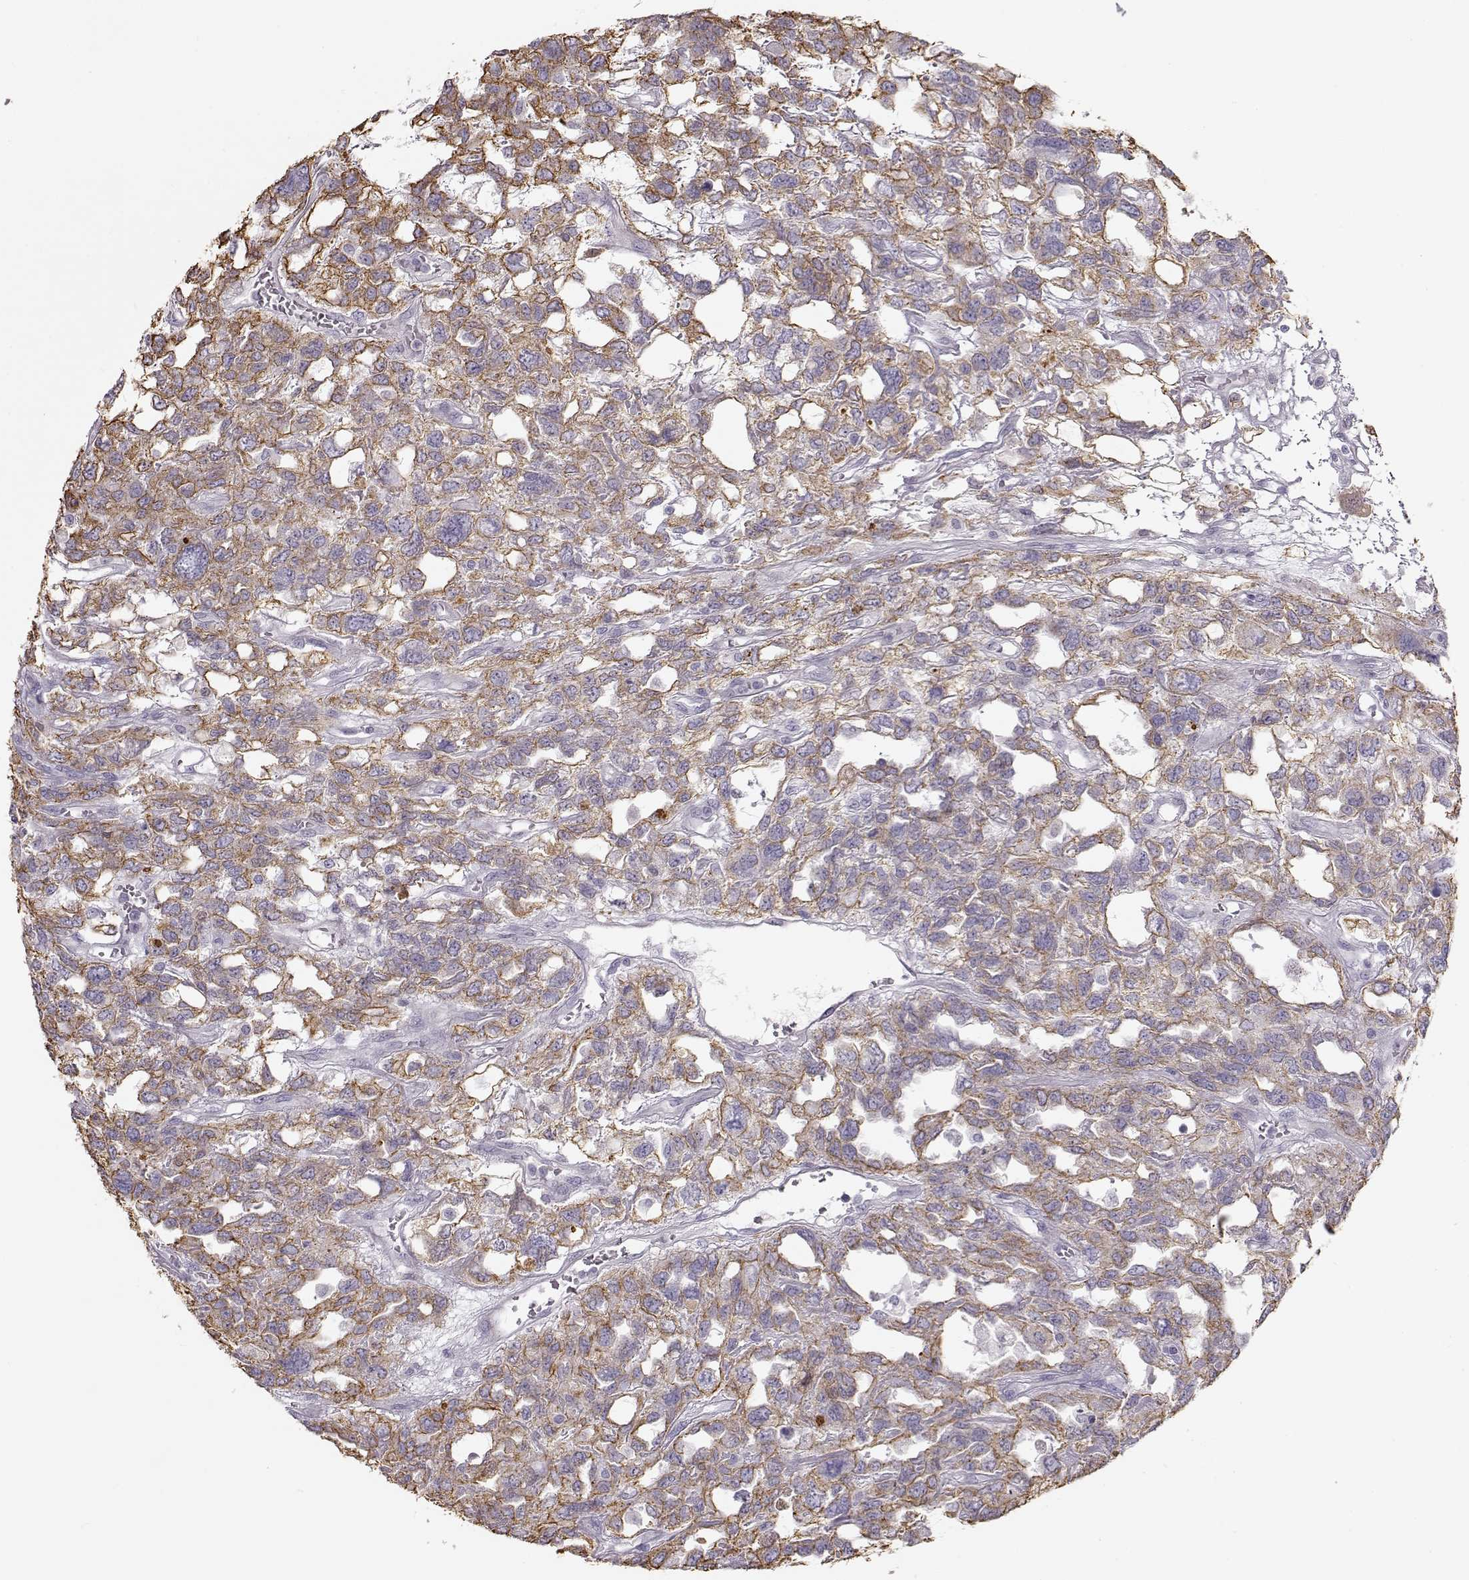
{"staining": {"intensity": "strong", "quantity": "25%-75%", "location": "cytoplasmic/membranous"}, "tissue": "testis cancer", "cell_type": "Tumor cells", "image_type": "cancer", "snomed": [{"axis": "morphology", "description": "Seminoma, NOS"}, {"axis": "topography", "description": "Testis"}], "caption": "Immunohistochemical staining of human seminoma (testis) displays strong cytoplasmic/membranous protein positivity in about 25%-75% of tumor cells.", "gene": "S100B", "patient": {"sex": "male", "age": 52}}